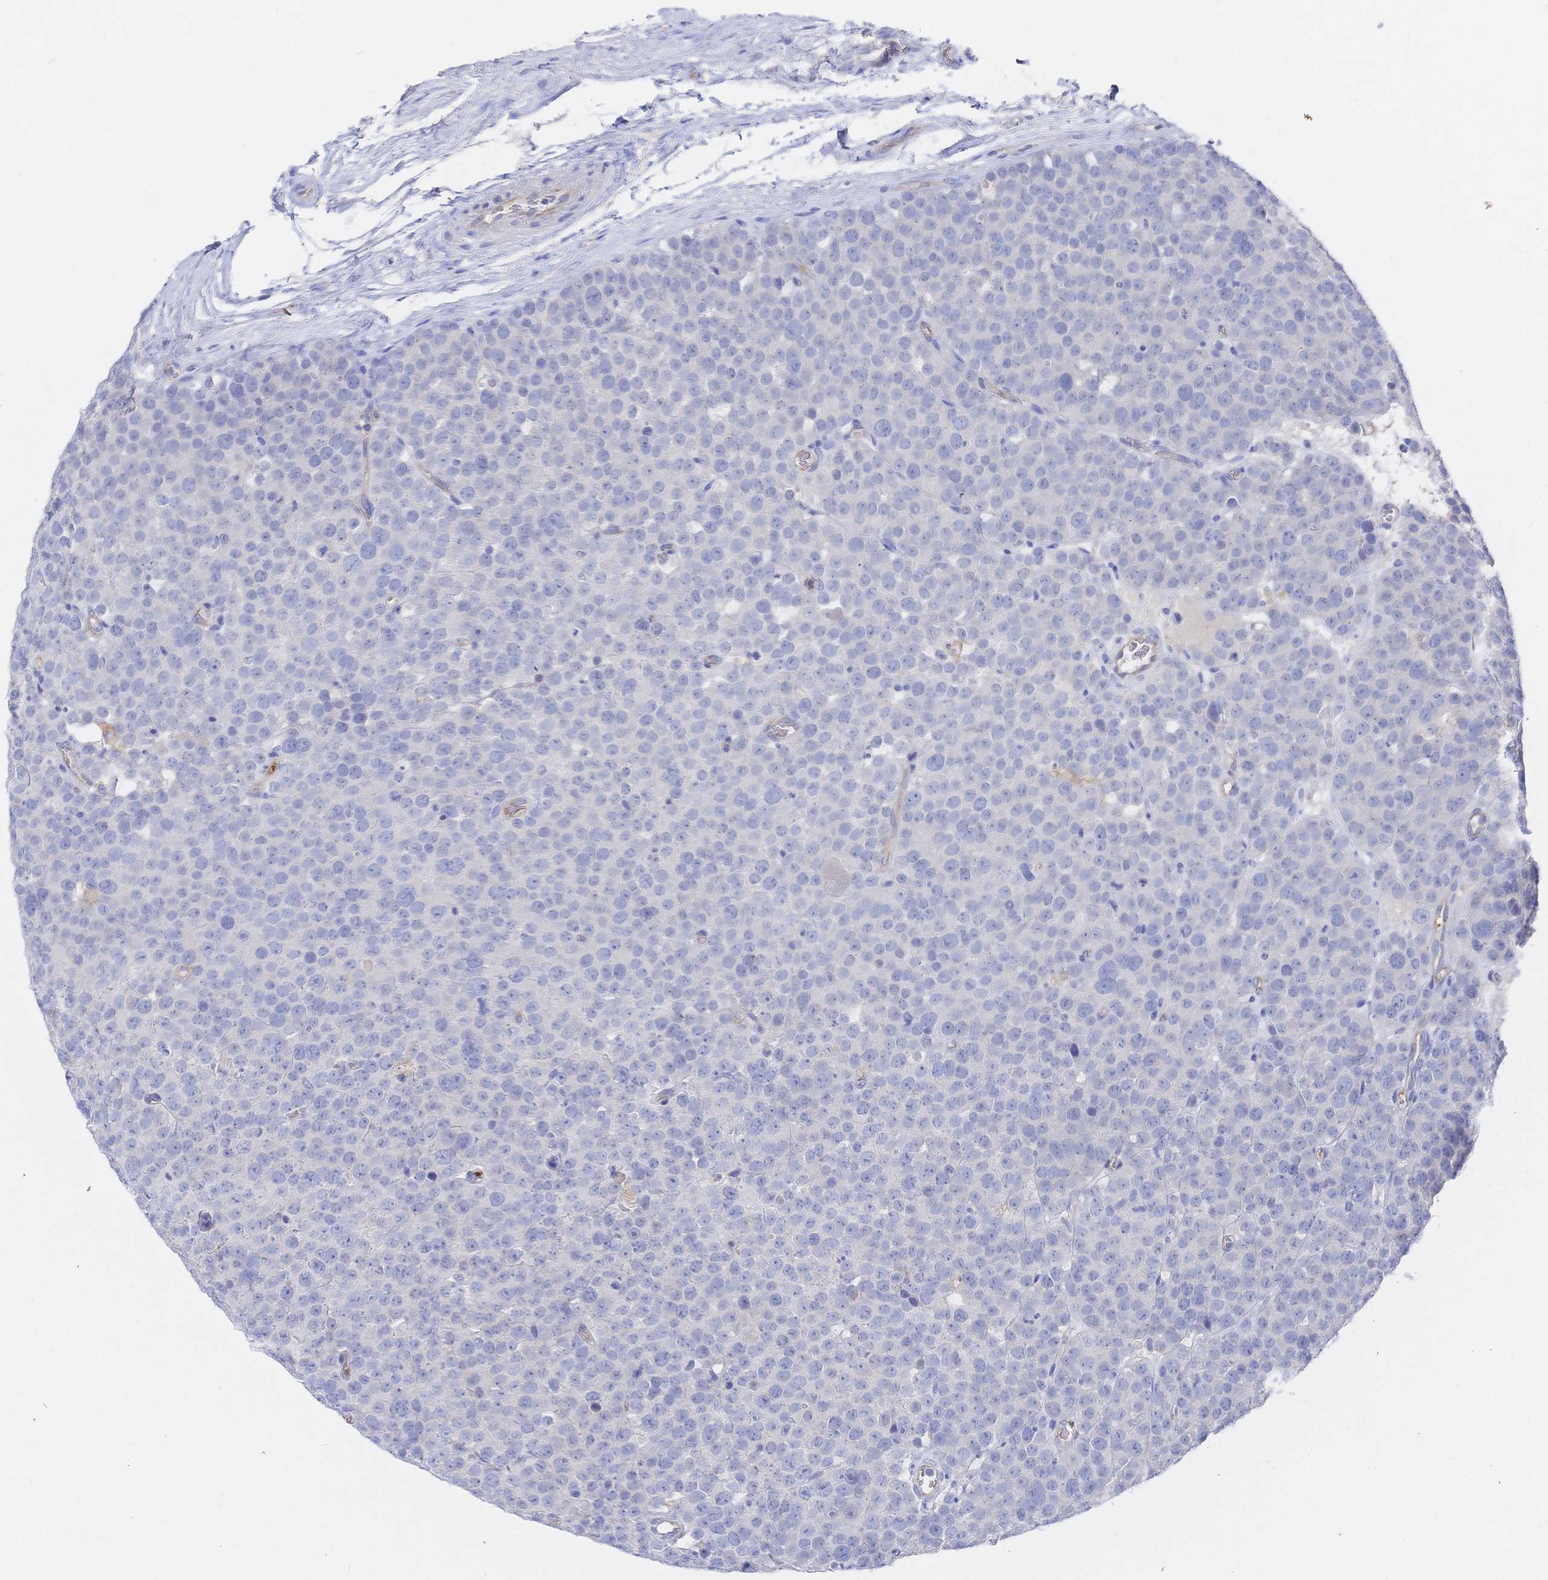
{"staining": {"intensity": "negative", "quantity": "none", "location": "none"}, "tissue": "testis cancer", "cell_type": "Tumor cells", "image_type": "cancer", "snomed": [{"axis": "morphology", "description": "Seminoma, NOS"}, {"axis": "topography", "description": "Testis"}], "caption": "The photomicrograph displays no staining of tumor cells in testis seminoma.", "gene": "F11R", "patient": {"sex": "male", "age": 71}}